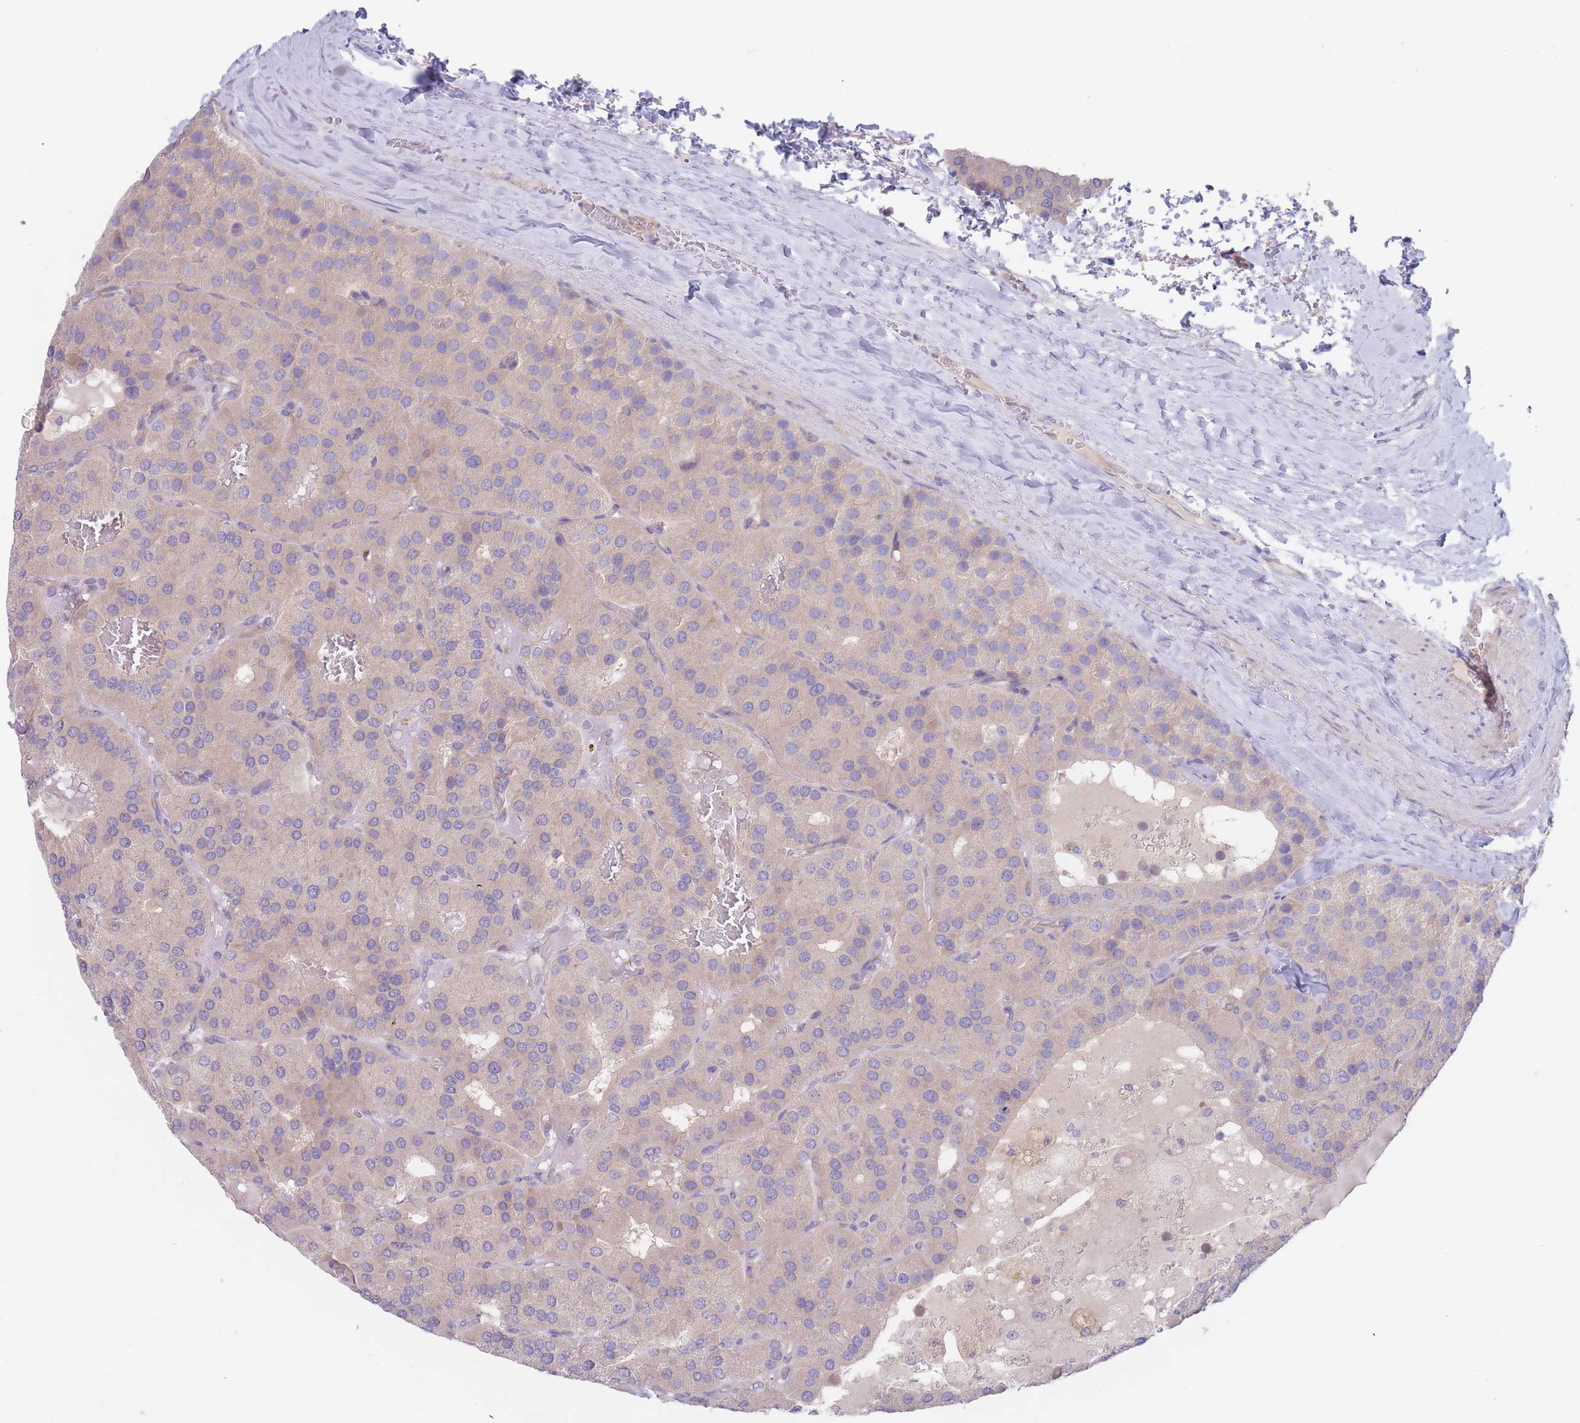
{"staining": {"intensity": "weak", "quantity": "<25%", "location": "cytoplasmic/membranous"}, "tissue": "parathyroid gland", "cell_type": "Glandular cells", "image_type": "normal", "snomed": [{"axis": "morphology", "description": "Normal tissue, NOS"}, {"axis": "morphology", "description": "Adenoma, NOS"}, {"axis": "topography", "description": "Parathyroid gland"}], "caption": "Parathyroid gland was stained to show a protein in brown. There is no significant expression in glandular cells. (Immunohistochemistry, brightfield microscopy, high magnification).", "gene": "ZNF281", "patient": {"sex": "female", "age": 86}}